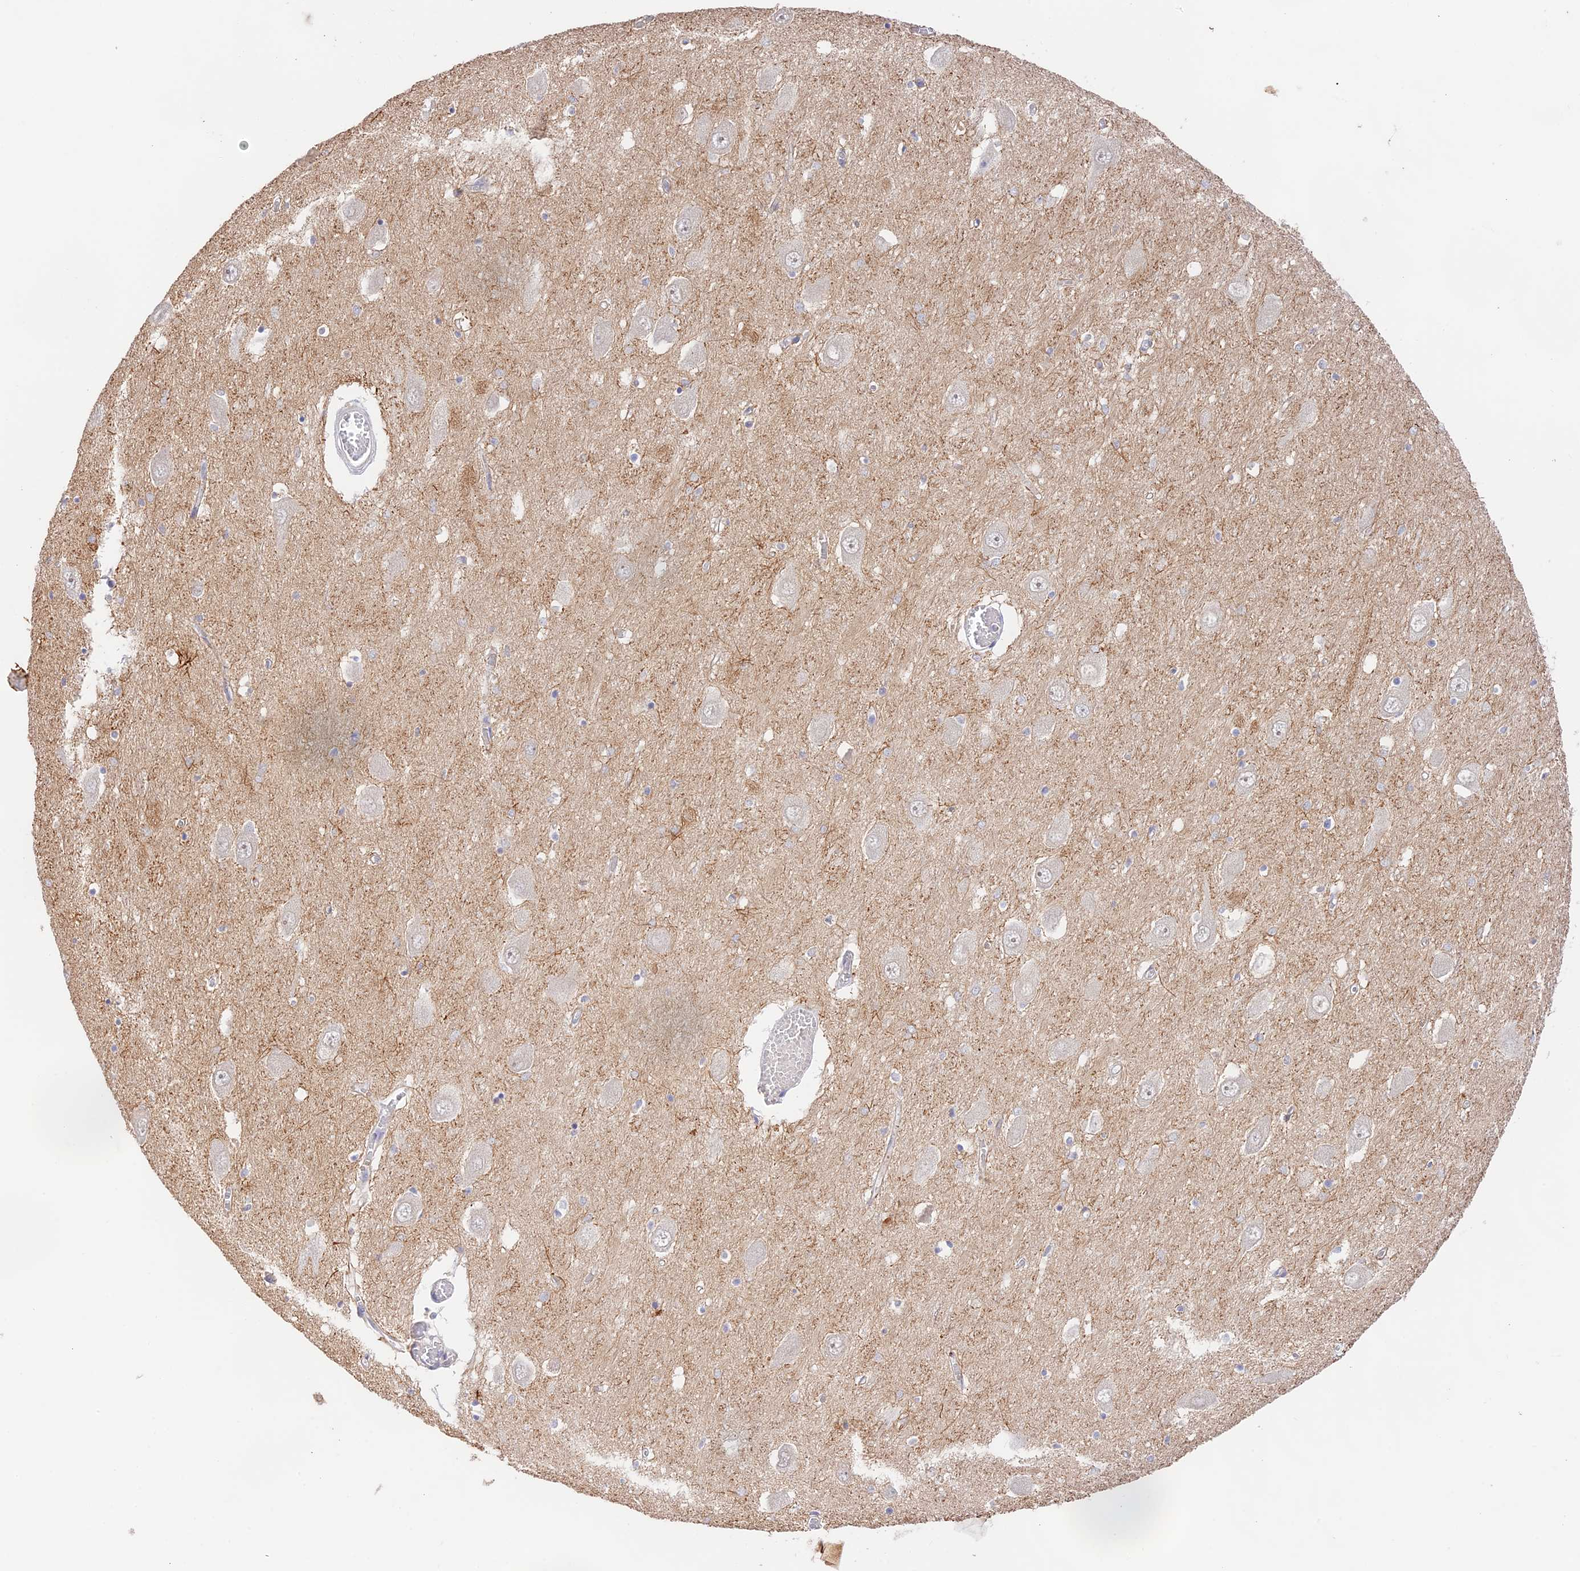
{"staining": {"intensity": "negative", "quantity": "none", "location": "none"}, "tissue": "hippocampus", "cell_type": "Glial cells", "image_type": "normal", "snomed": [{"axis": "morphology", "description": "Normal tissue, NOS"}, {"axis": "topography", "description": "Hippocampus"}], "caption": "Immunohistochemistry (IHC) image of benign hippocampus: hippocampus stained with DAB (3,3'-diaminobenzidine) reveals no significant protein positivity in glial cells.", "gene": "CAMSAP3", "patient": {"sex": "male", "age": 70}}